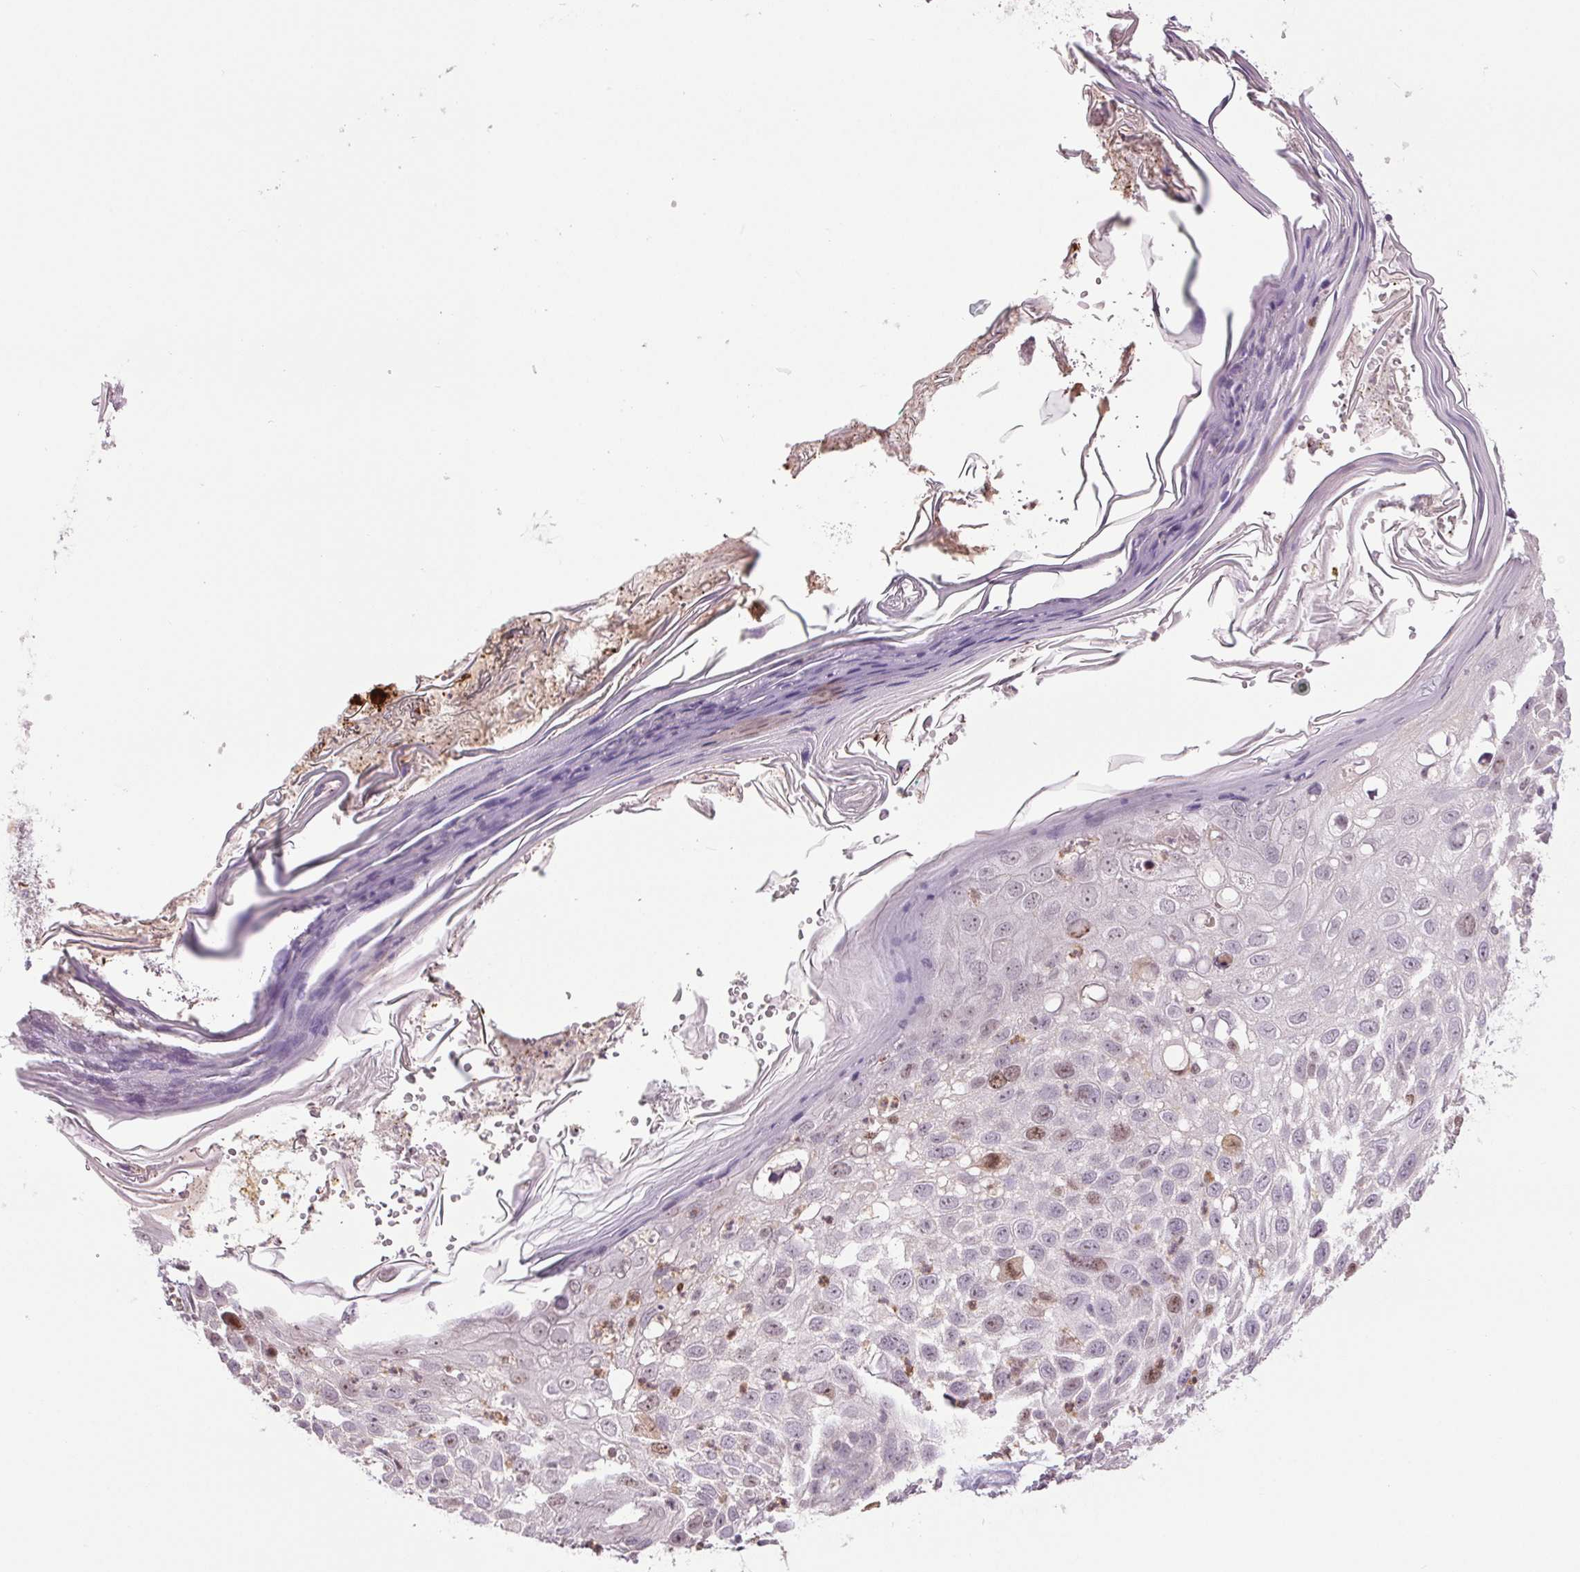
{"staining": {"intensity": "moderate", "quantity": "<25%", "location": "nuclear"}, "tissue": "skin cancer", "cell_type": "Tumor cells", "image_type": "cancer", "snomed": [{"axis": "morphology", "description": "Squamous cell carcinoma, NOS"}, {"axis": "topography", "description": "Skin"}], "caption": "DAB (3,3'-diaminobenzidine) immunohistochemical staining of human squamous cell carcinoma (skin) shows moderate nuclear protein positivity in approximately <25% of tumor cells. The staining was performed using DAB (3,3'-diaminobenzidine), with brown indicating positive protein expression. Nuclei are stained blue with hematoxylin.", "gene": "SMIM6", "patient": {"sex": "female", "age": 87}}